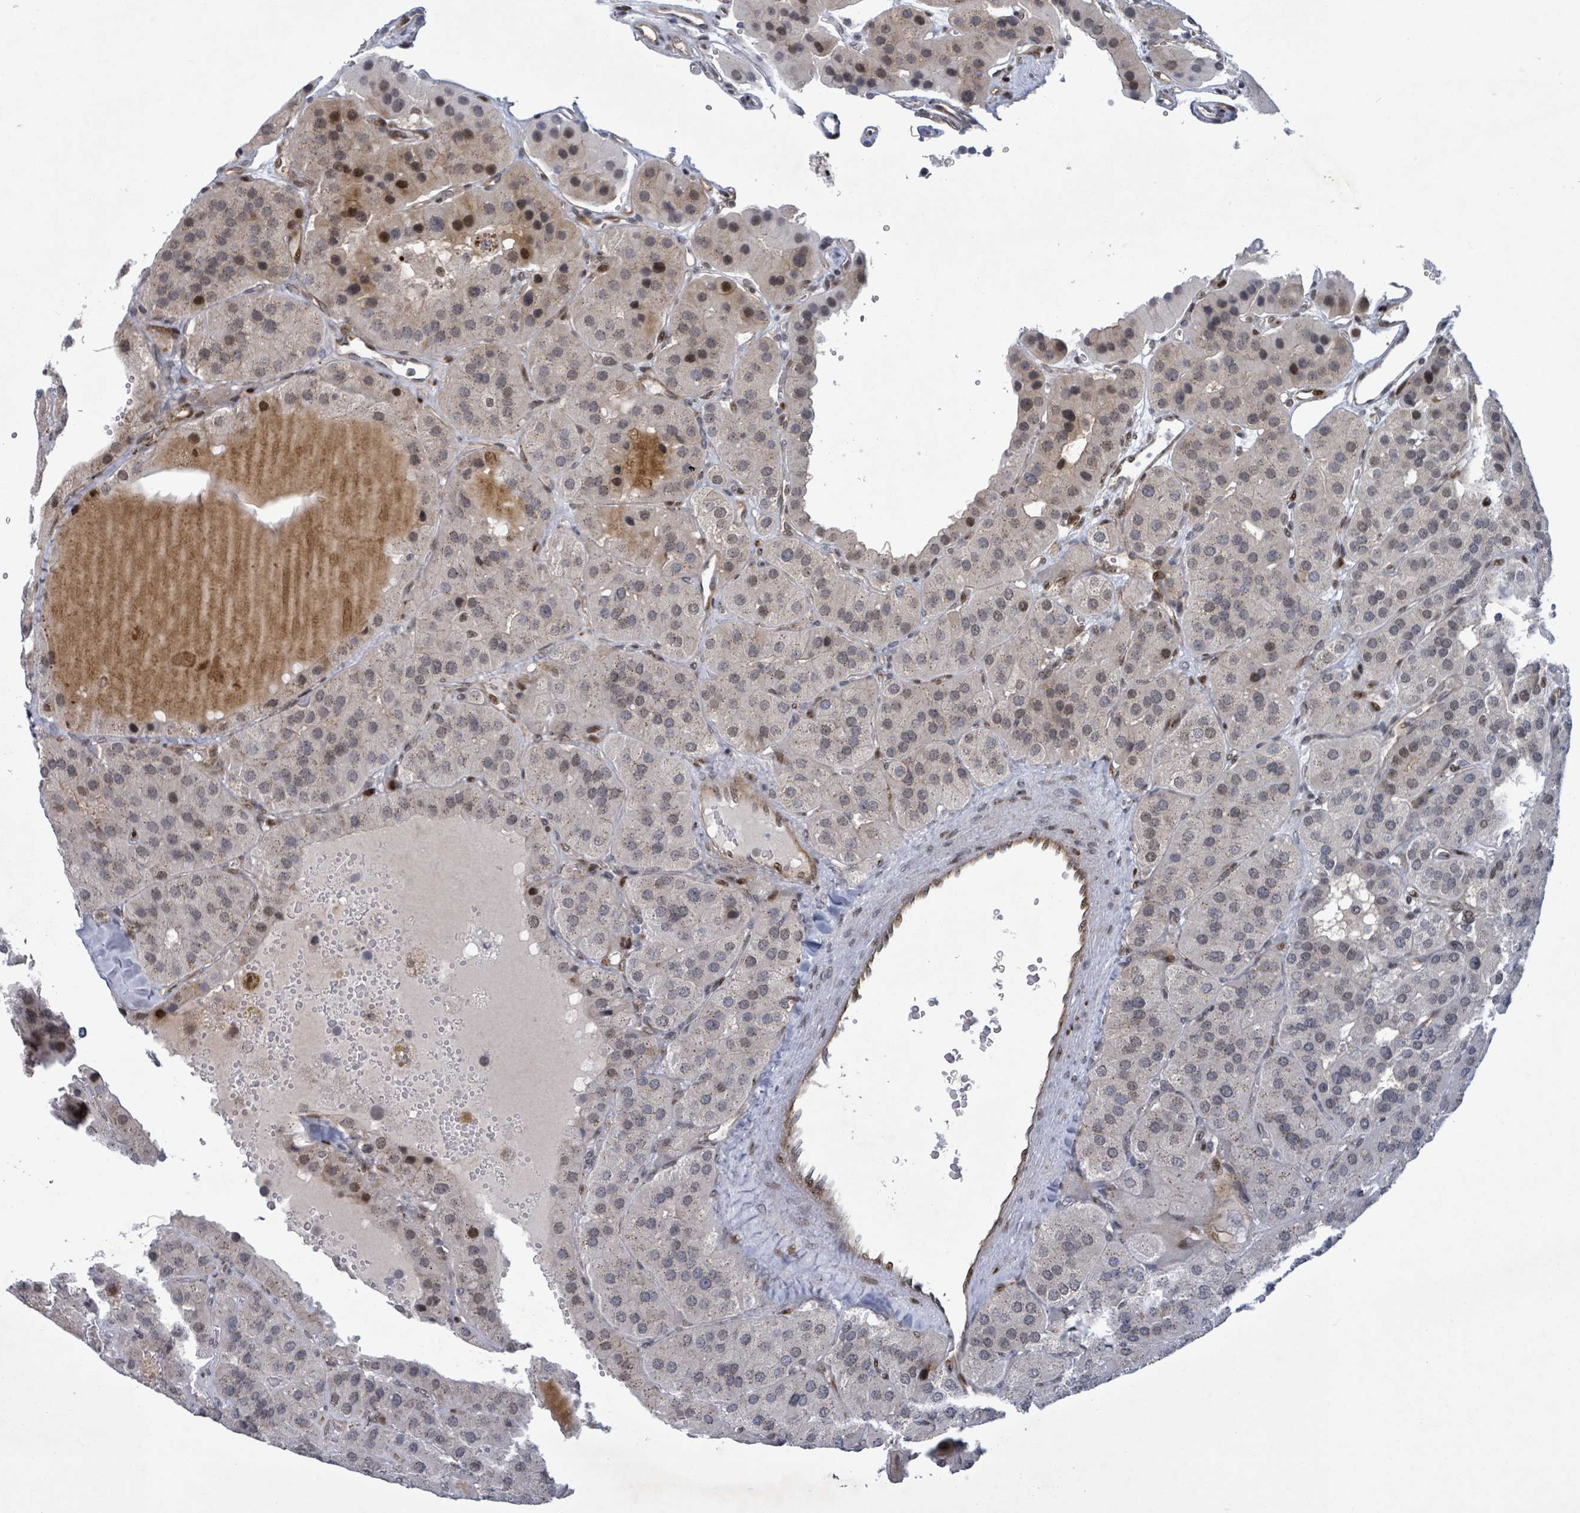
{"staining": {"intensity": "negative", "quantity": "none", "location": "none"}, "tissue": "parathyroid gland", "cell_type": "Glandular cells", "image_type": "normal", "snomed": [{"axis": "morphology", "description": "Normal tissue, NOS"}, {"axis": "morphology", "description": "Adenoma, NOS"}, {"axis": "topography", "description": "Parathyroid gland"}], "caption": "The micrograph demonstrates no significant positivity in glandular cells of parathyroid gland. Brightfield microscopy of IHC stained with DAB (brown) and hematoxylin (blue), captured at high magnification.", "gene": "TUSC1", "patient": {"sex": "female", "age": 86}}